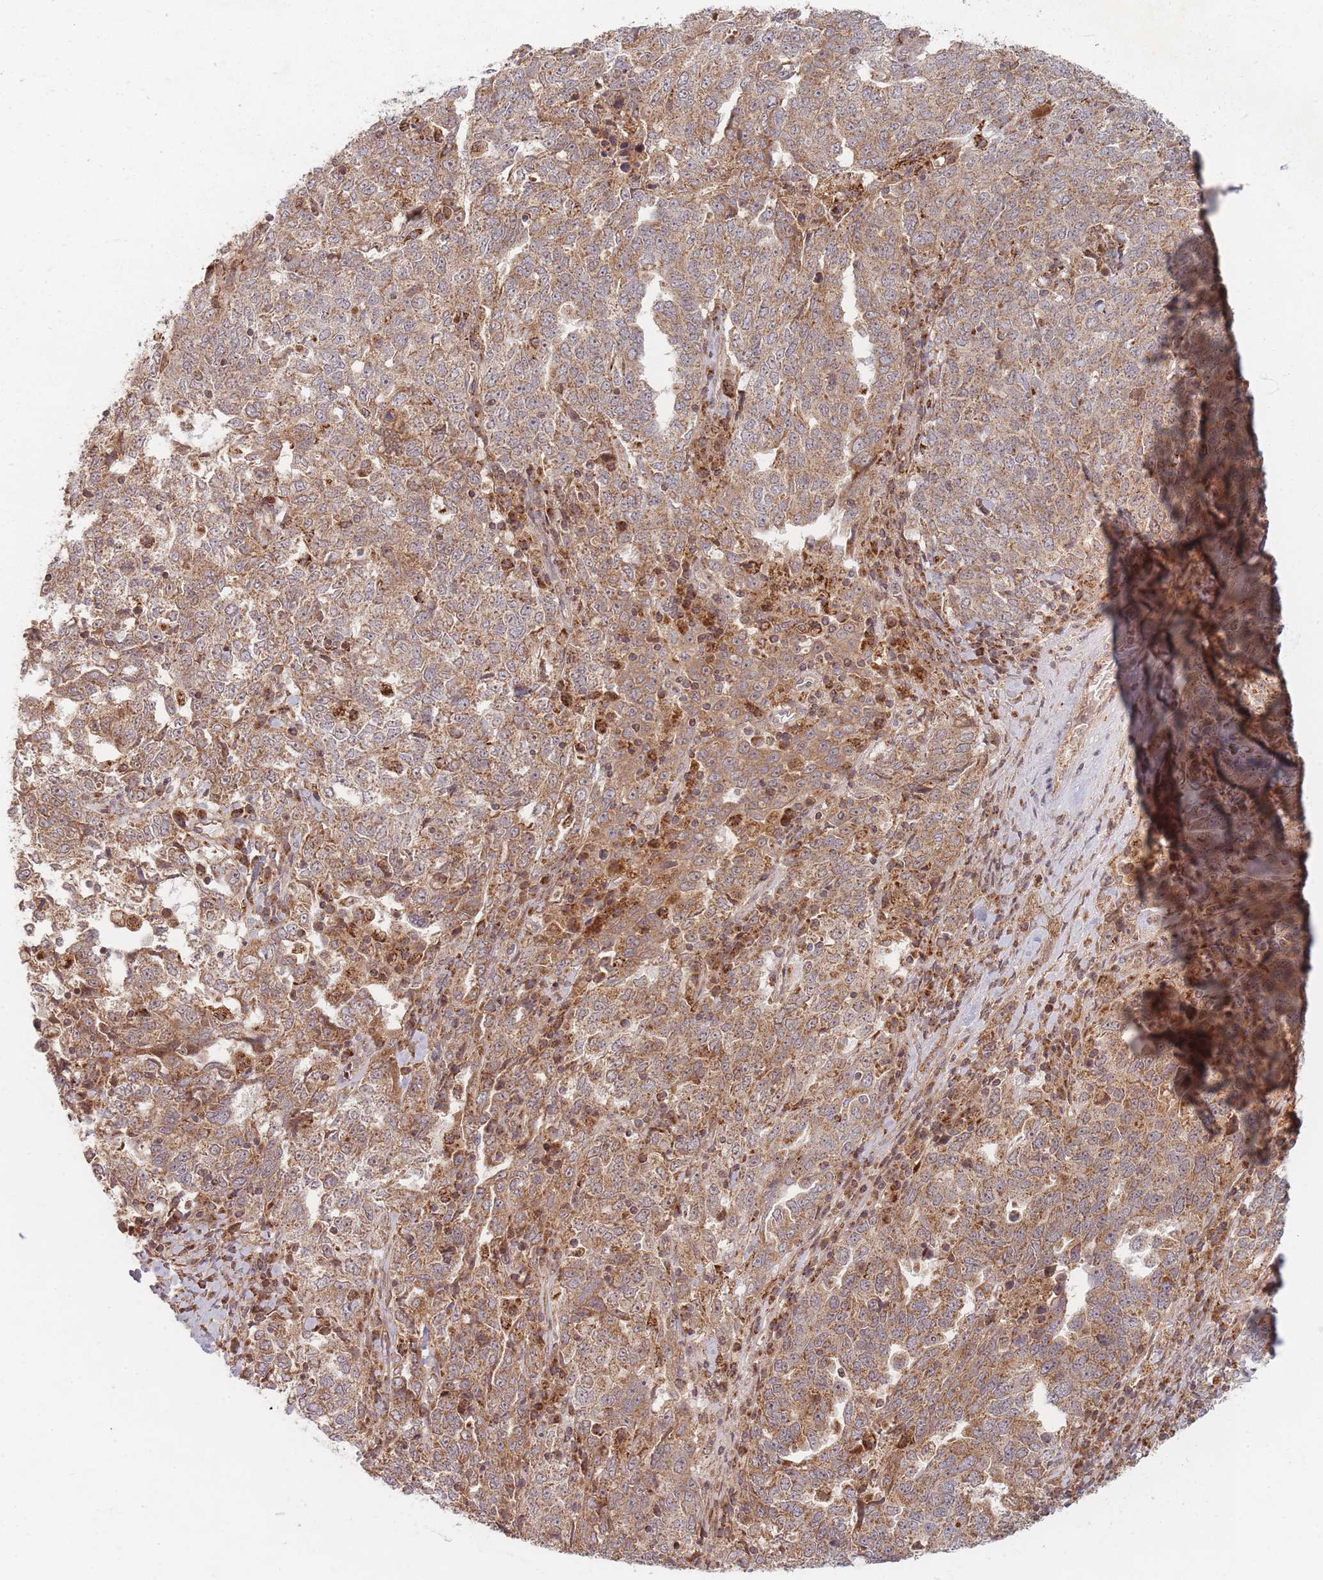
{"staining": {"intensity": "moderate", "quantity": ">75%", "location": "cytoplasmic/membranous"}, "tissue": "ovarian cancer", "cell_type": "Tumor cells", "image_type": "cancer", "snomed": [{"axis": "morphology", "description": "Carcinoma, endometroid"}, {"axis": "topography", "description": "Ovary"}], "caption": "Protein staining shows moderate cytoplasmic/membranous expression in about >75% of tumor cells in endometroid carcinoma (ovarian).", "gene": "RADX", "patient": {"sex": "female", "age": 62}}